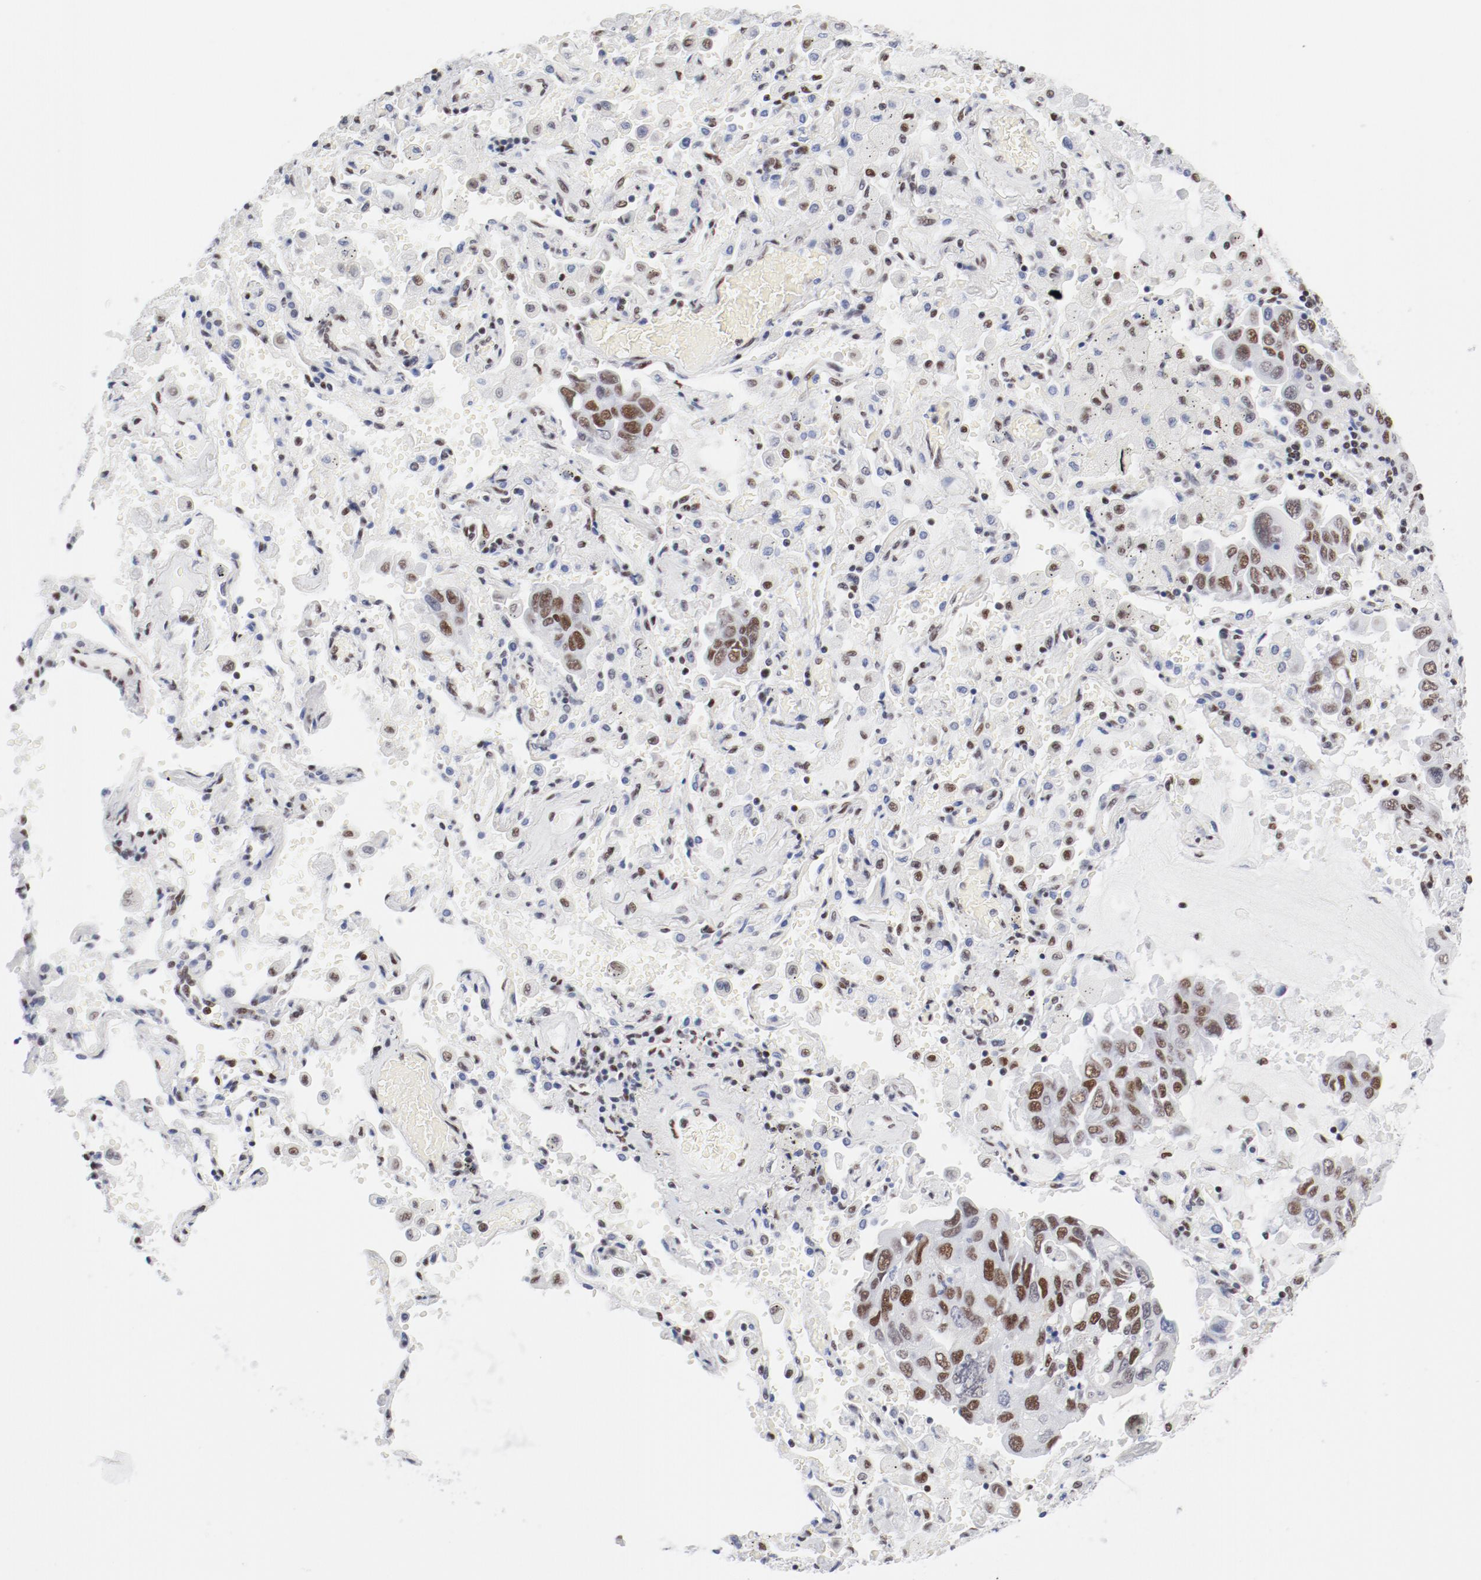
{"staining": {"intensity": "moderate", "quantity": ">75%", "location": "nuclear"}, "tissue": "lung cancer", "cell_type": "Tumor cells", "image_type": "cancer", "snomed": [{"axis": "morphology", "description": "Adenocarcinoma, NOS"}, {"axis": "topography", "description": "Lung"}], "caption": "Immunohistochemistry staining of adenocarcinoma (lung), which exhibits medium levels of moderate nuclear positivity in approximately >75% of tumor cells indicating moderate nuclear protein staining. The staining was performed using DAB (brown) for protein detection and nuclei were counterstained in hematoxylin (blue).", "gene": "ATF2", "patient": {"sex": "male", "age": 64}}